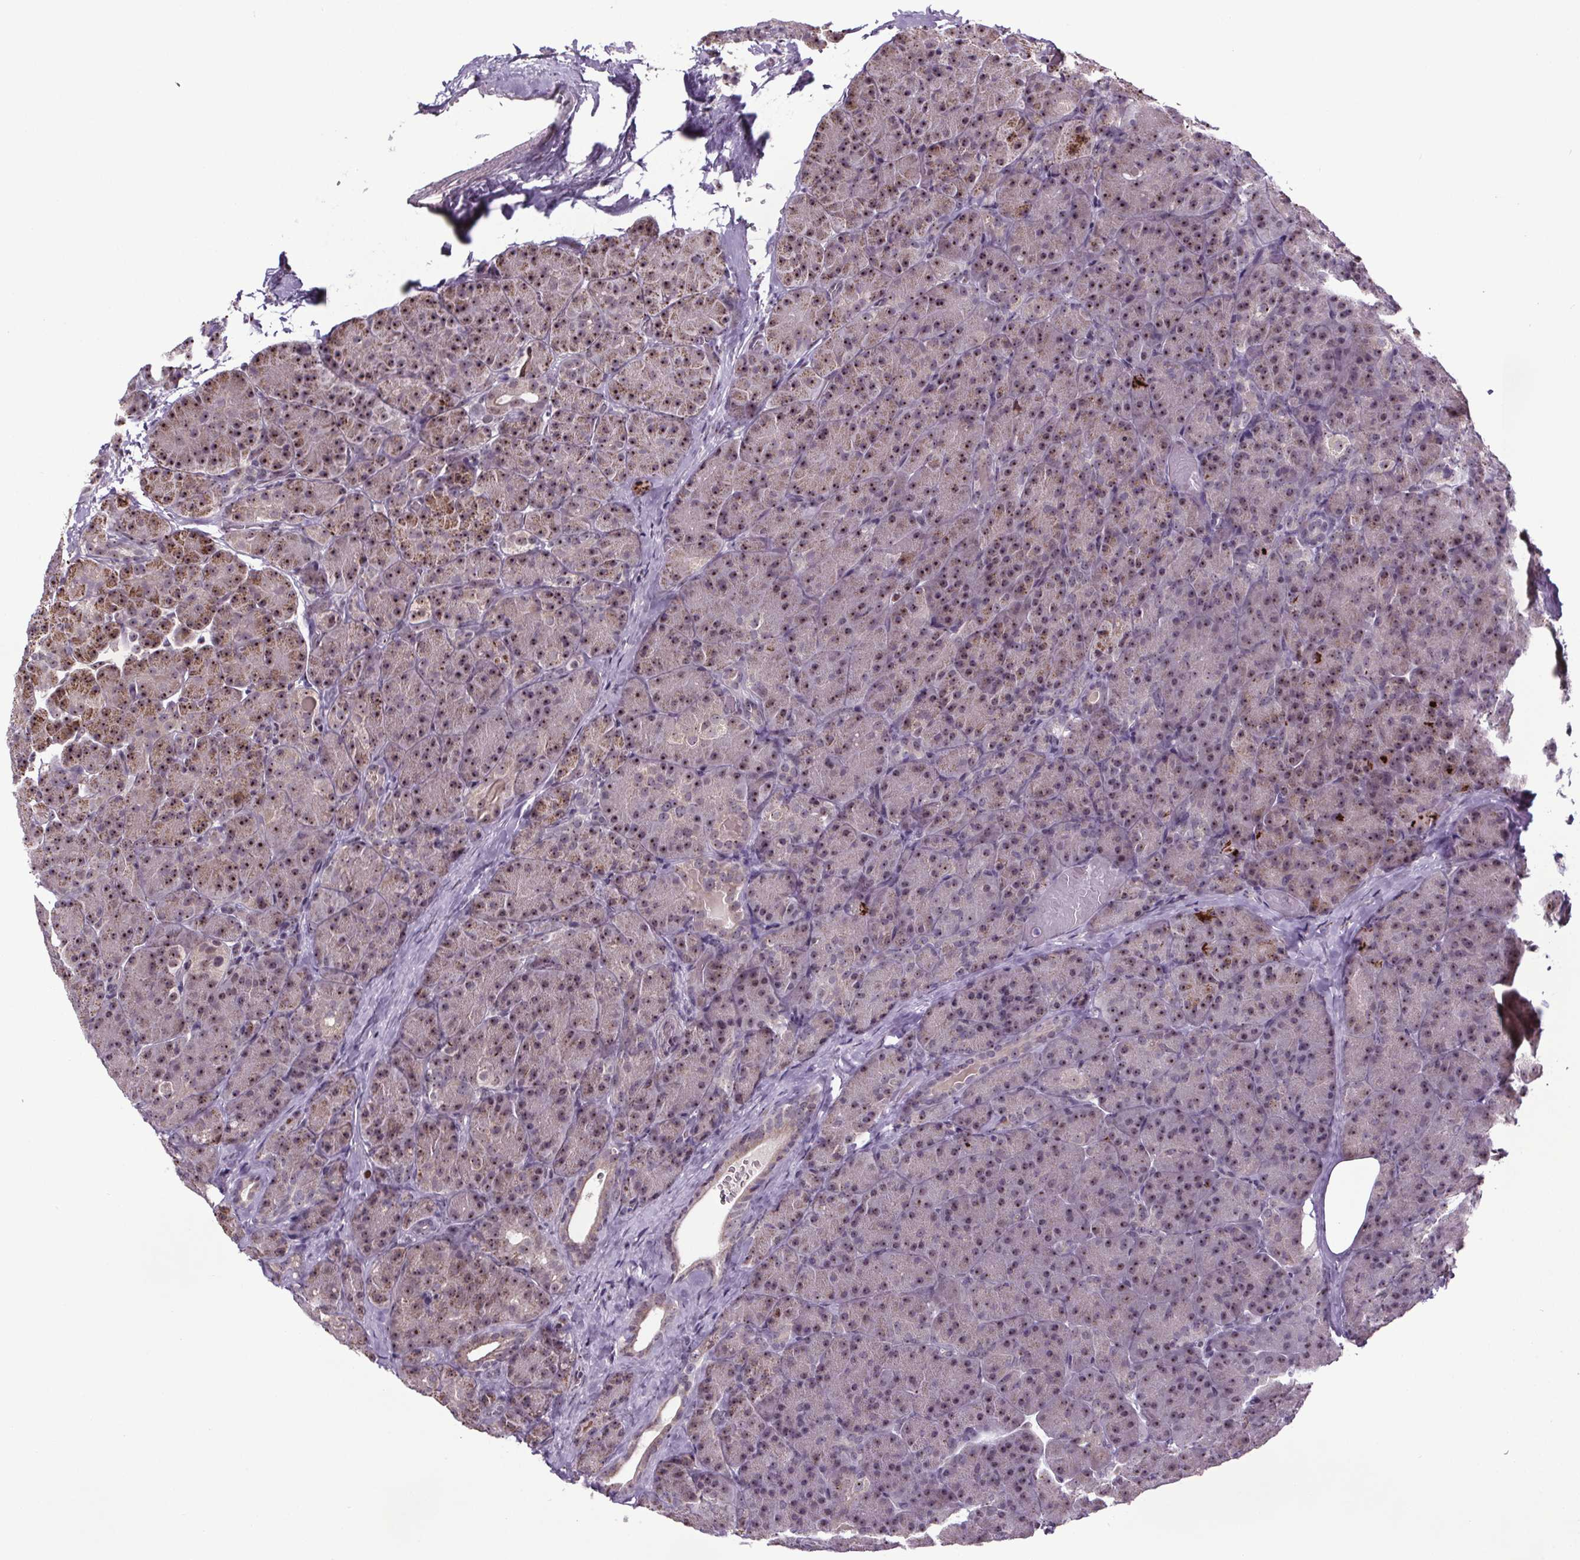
{"staining": {"intensity": "moderate", "quantity": "25%-75%", "location": "nuclear"}, "tissue": "pancreas", "cell_type": "Exocrine glandular cells", "image_type": "normal", "snomed": [{"axis": "morphology", "description": "Normal tissue, NOS"}, {"axis": "topography", "description": "Pancreas"}], "caption": "Moderate nuclear positivity for a protein is seen in about 25%-75% of exocrine glandular cells of normal pancreas using immunohistochemistry.", "gene": "ATMIN", "patient": {"sex": "male", "age": 57}}